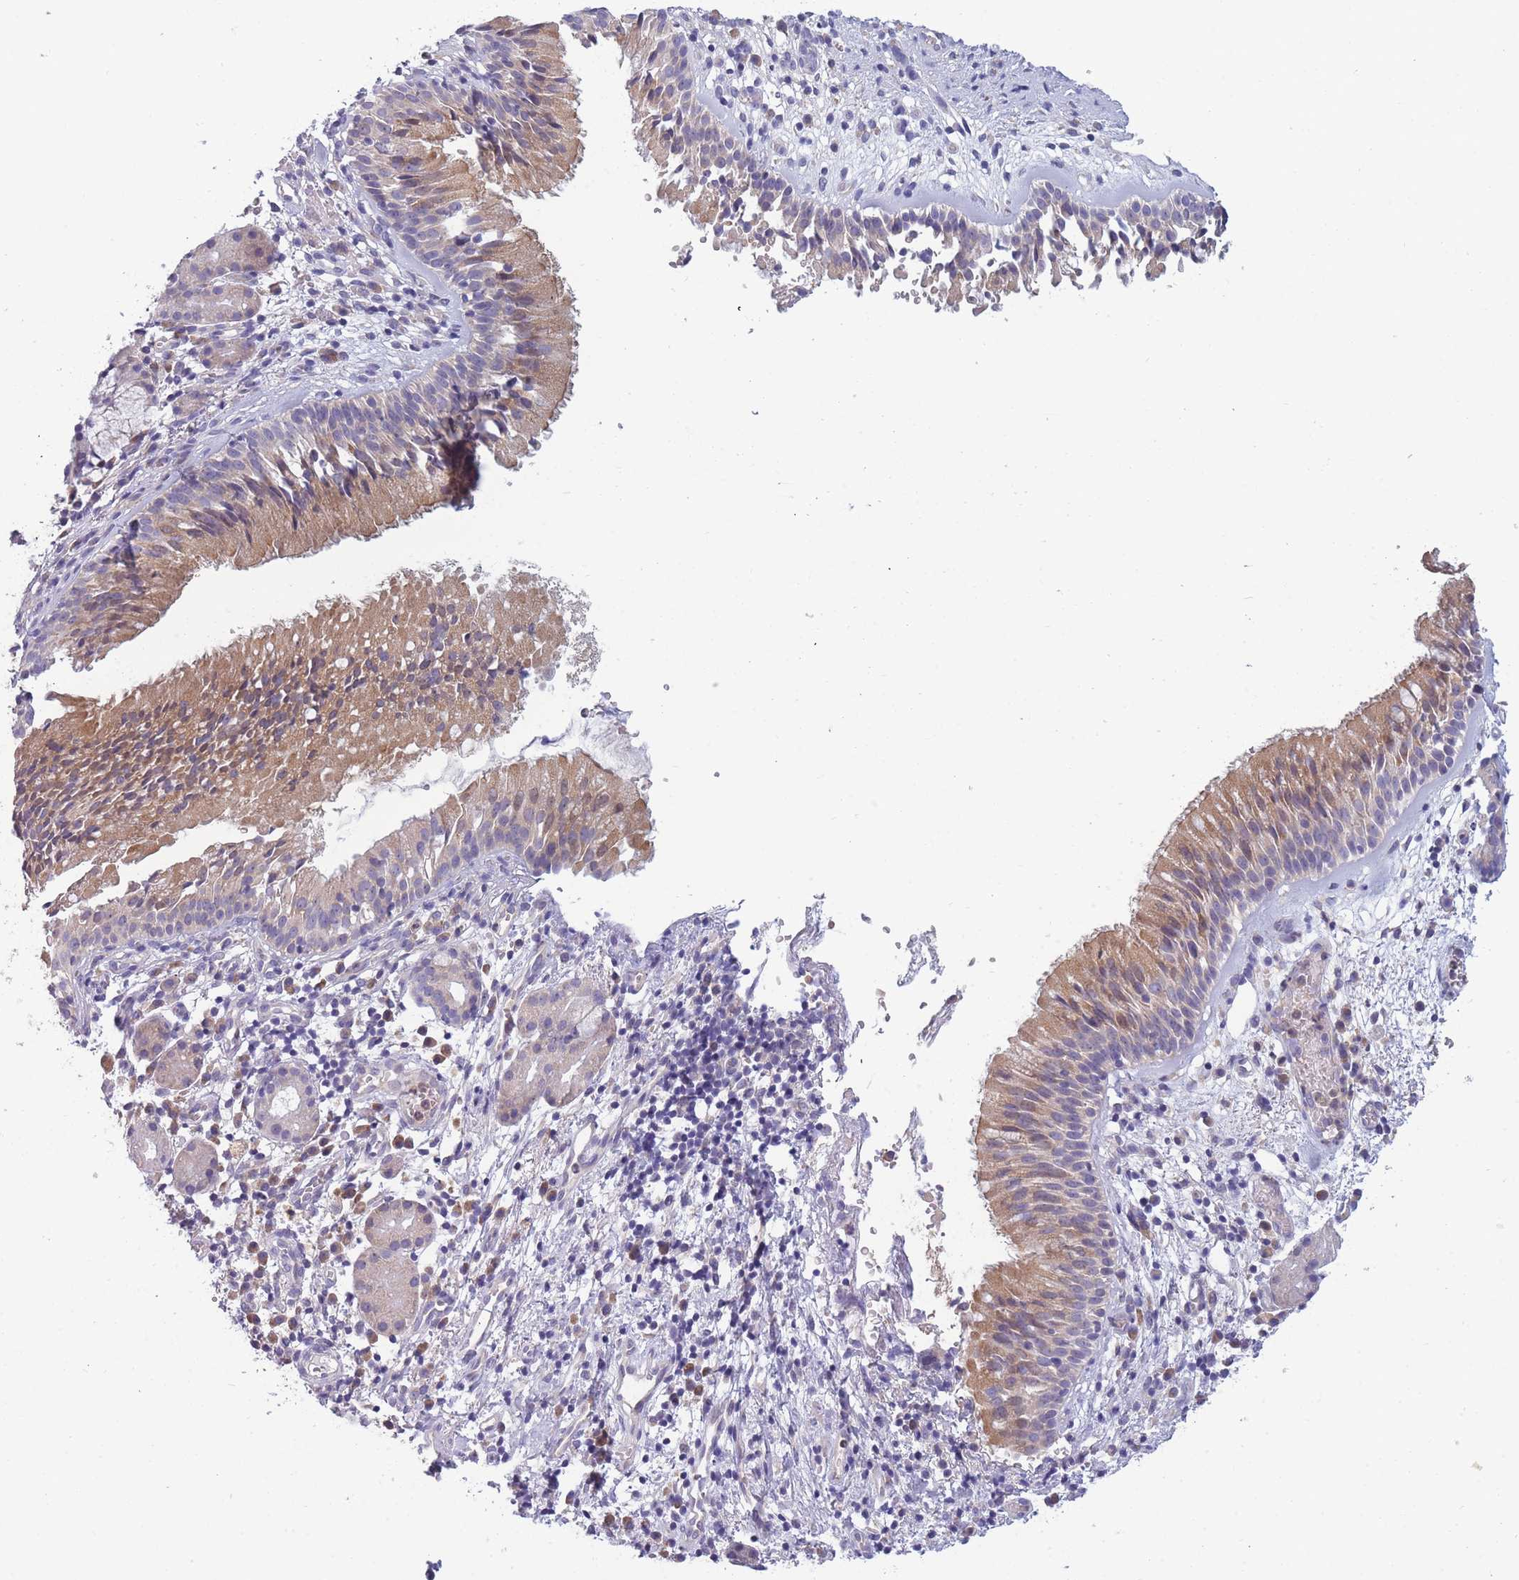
{"staining": {"intensity": "moderate", "quantity": ">75%", "location": "cytoplasmic/membranous"}, "tissue": "nasopharynx", "cell_type": "Respiratory epithelial cells", "image_type": "normal", "snomed": [{"axis": "morphology", "description": "Normal tissue, NOS"}, {"axis": "topography", "description": "Nasopharynx"}], "caption": "Immunohistochemistry (IHC) image of unremarkable nasopharynx: nasopharynx stained using IHC reveals medium levels of moderate protein expression localized specifically in the cytoplasmic/membranous of respiratory epithelial cells, appearing as a cytoplasmic/membranous brown color.", "gene": "NDUFAF6", "patient": {"sex": "male", "age": 65}}